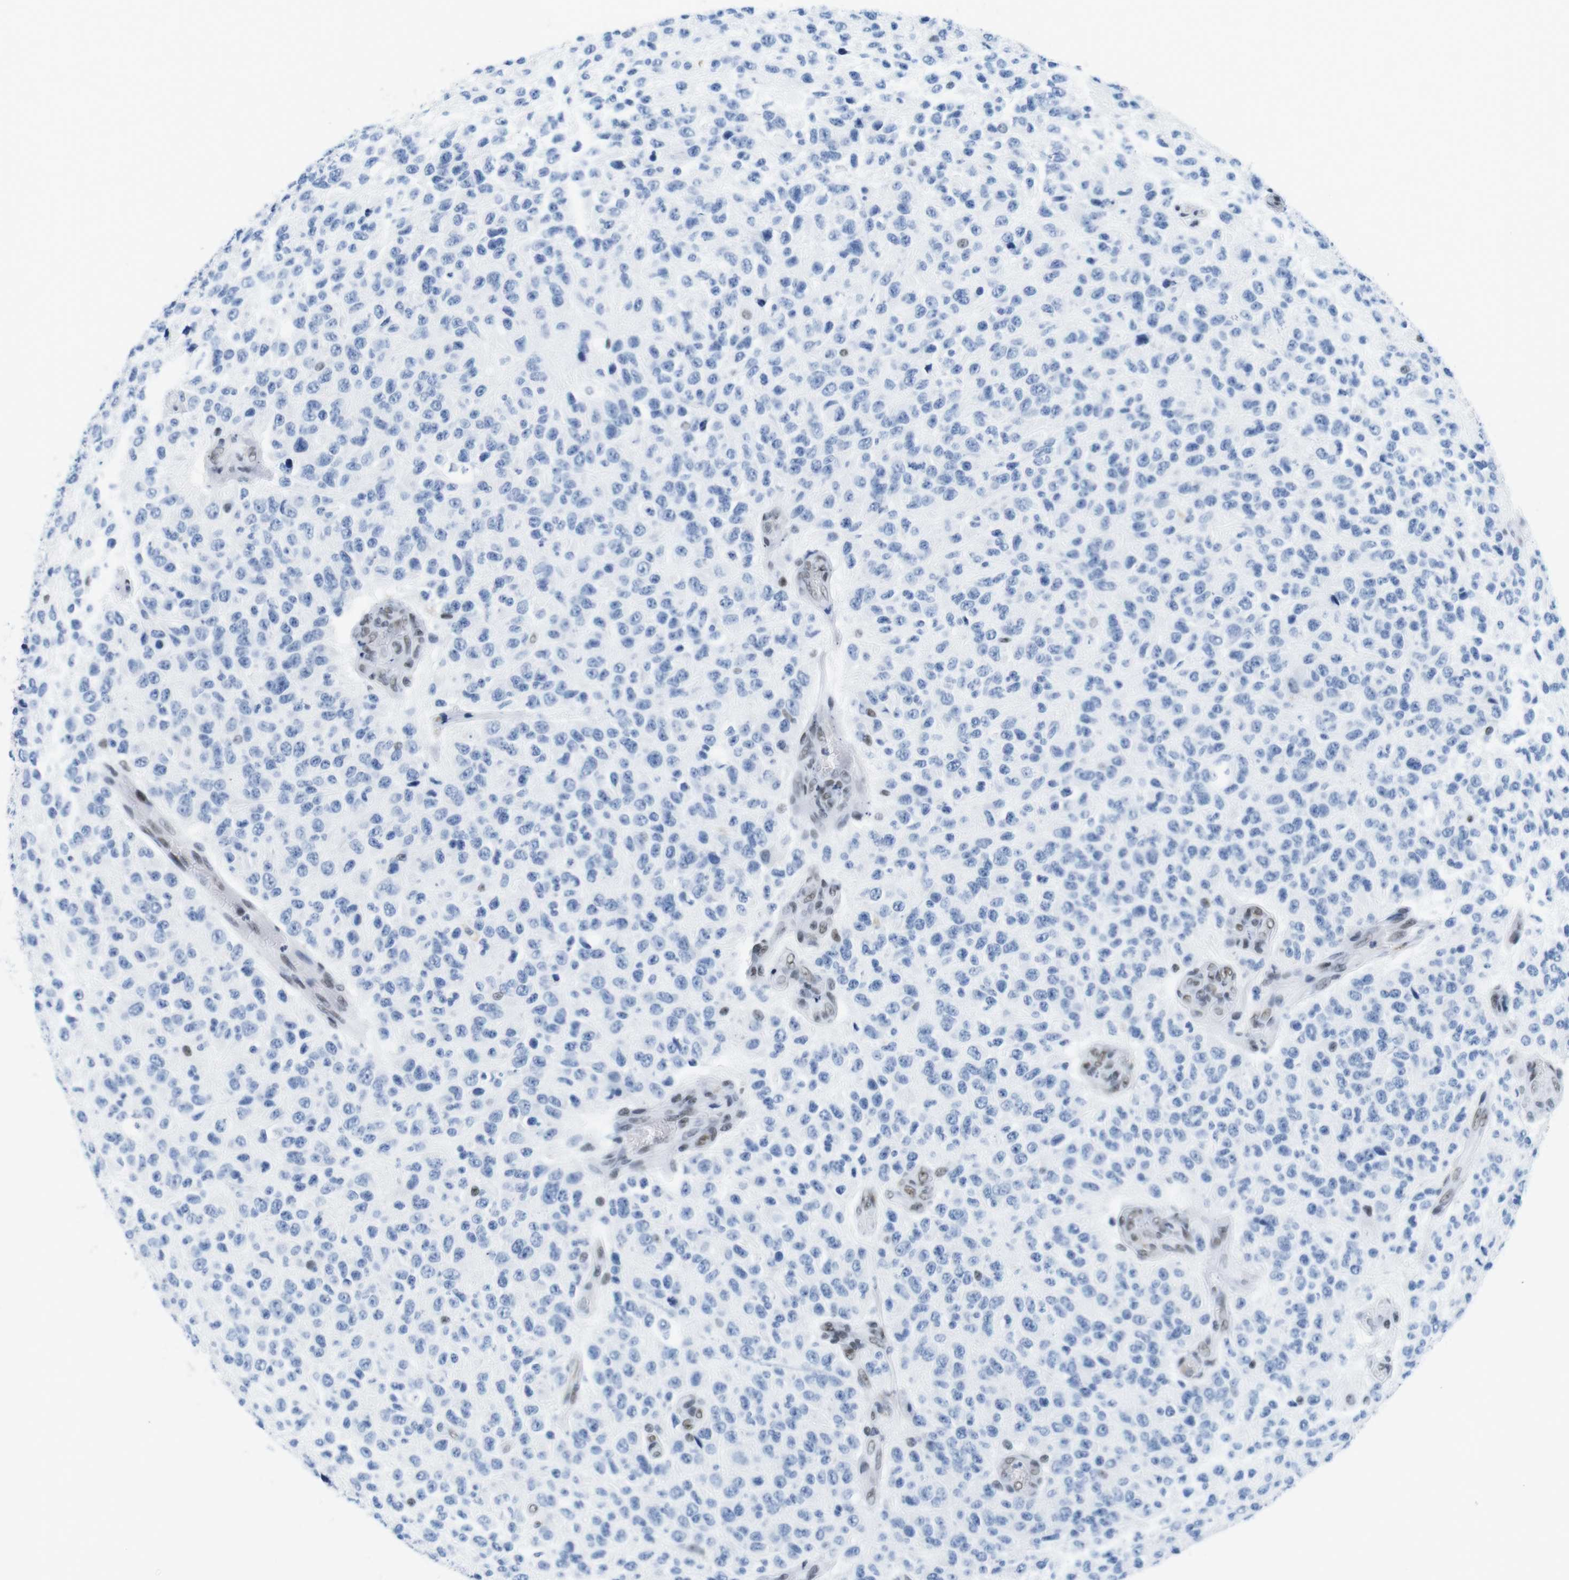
{"staining": {"intensity": "negative", "quantity": "none", "location": "none"}, "tissue": "glioma", "cell_type": "Tumor cells", "image_type": "cancer", "snomed": [{"axis": "morphology", "description": "Glioma, malignant, High grade"}, {"axis": "topography", "description": "pancreas cauda"}], "caption": "Protein analysis of malignant glioma (high-grade) exhibits no significant expression in tumor cells.", "gene": "IFI16", "patient": {"sex": "male", "age": 60}}